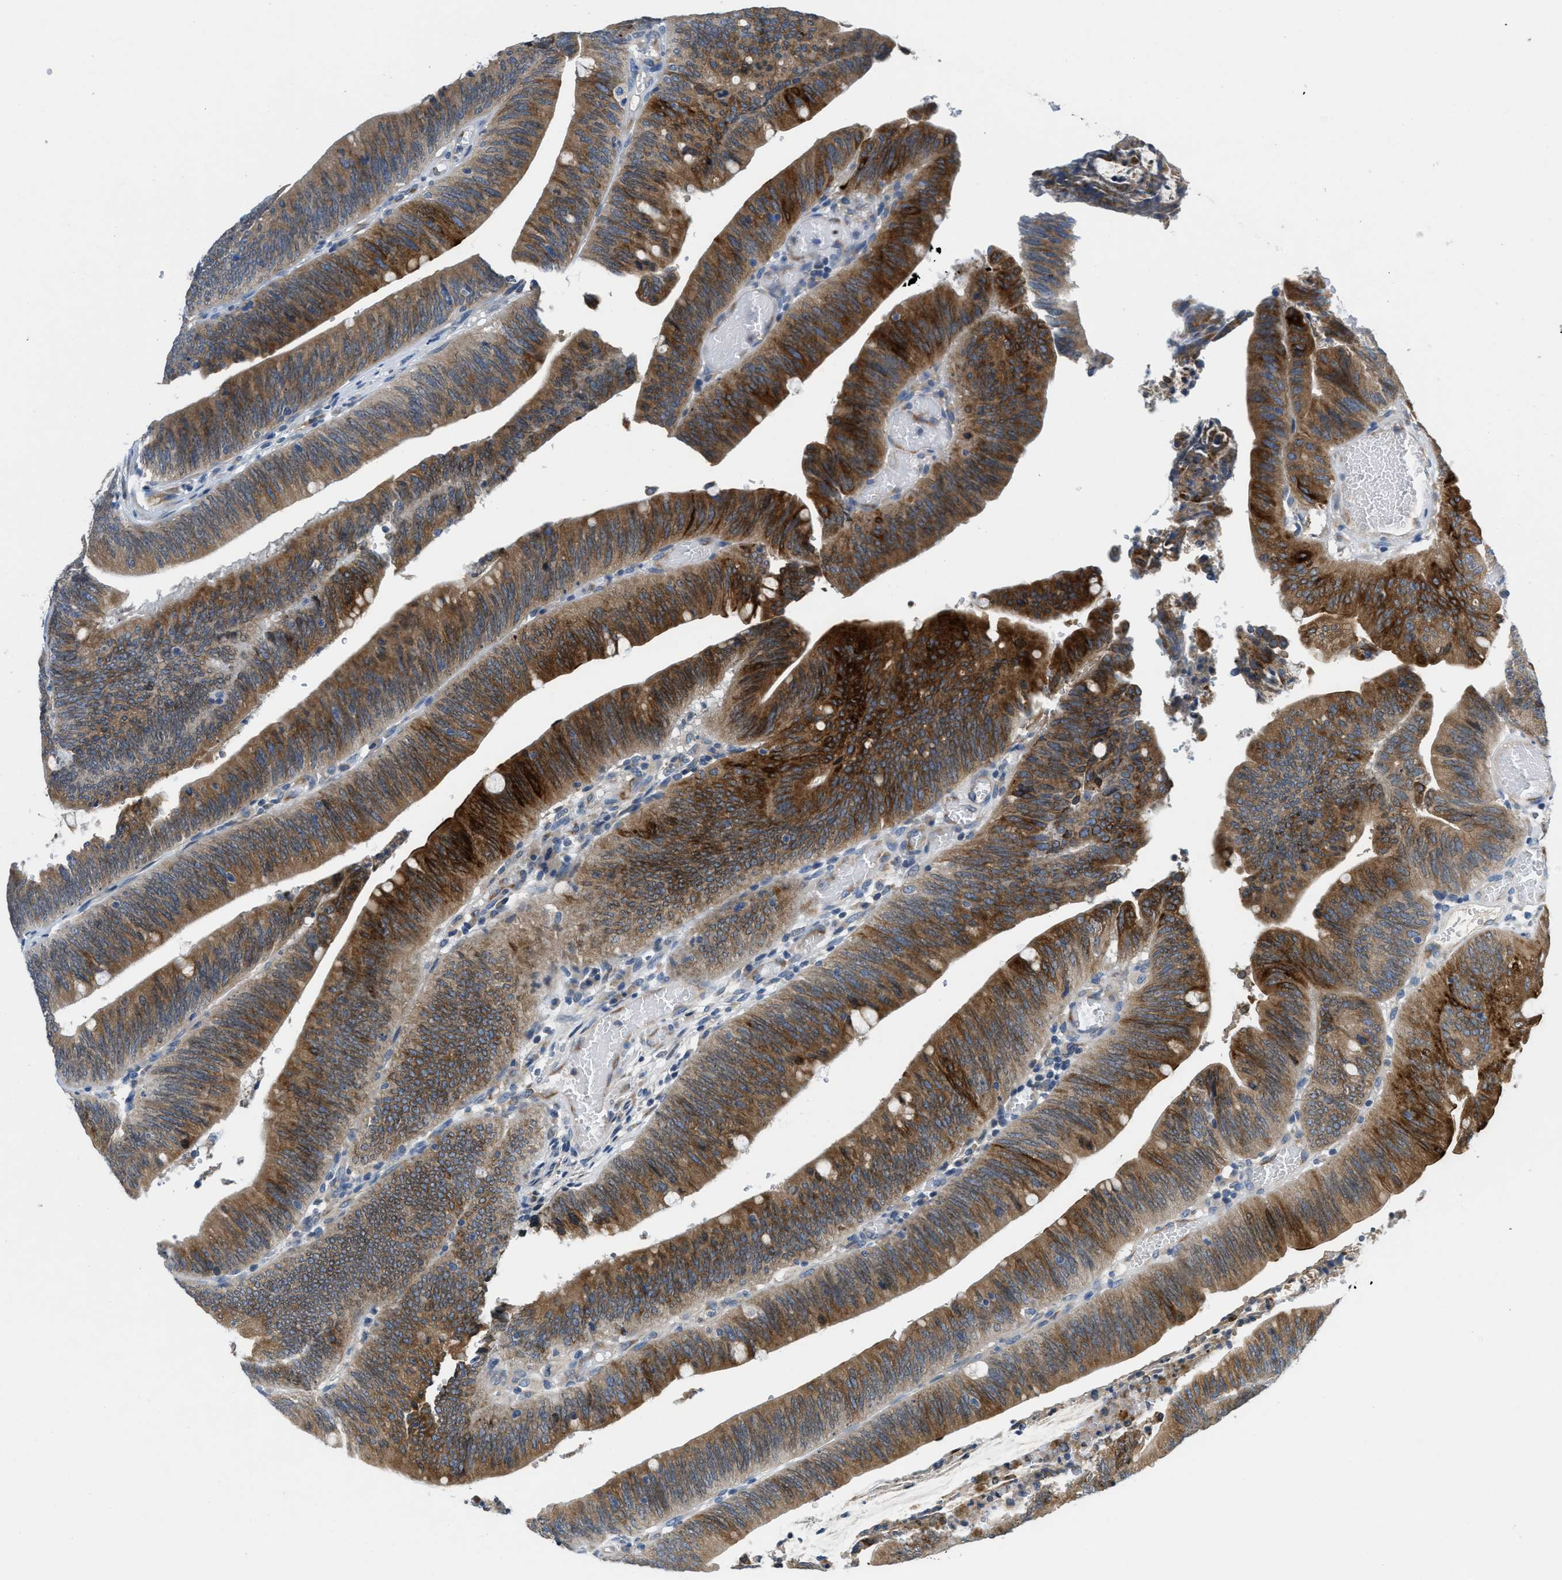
{"staining": {"intensity": "strong", "quantity": ">75%", "location": "cytoplasmic/membranous"}, "tissue": "colorectal cancer", "cell_type": "Tumor cells", "image_type": "cancer", "snomed": [{"axis": "morphology", "description": "Normal tissue, NOS"}, {"axis": "morphology", "description": "Adenocarcinoma, NOS"}, {"axis": "topography", "description": "Rectum"}], "caption": "Colorectal cancer was stained to show a protein in brown. There is high levels of strong cytoplasmic/membranous expression in about >75% of tumor cells.", "gene": "PGR", "patient": {"sex": "female", "age": 66}}